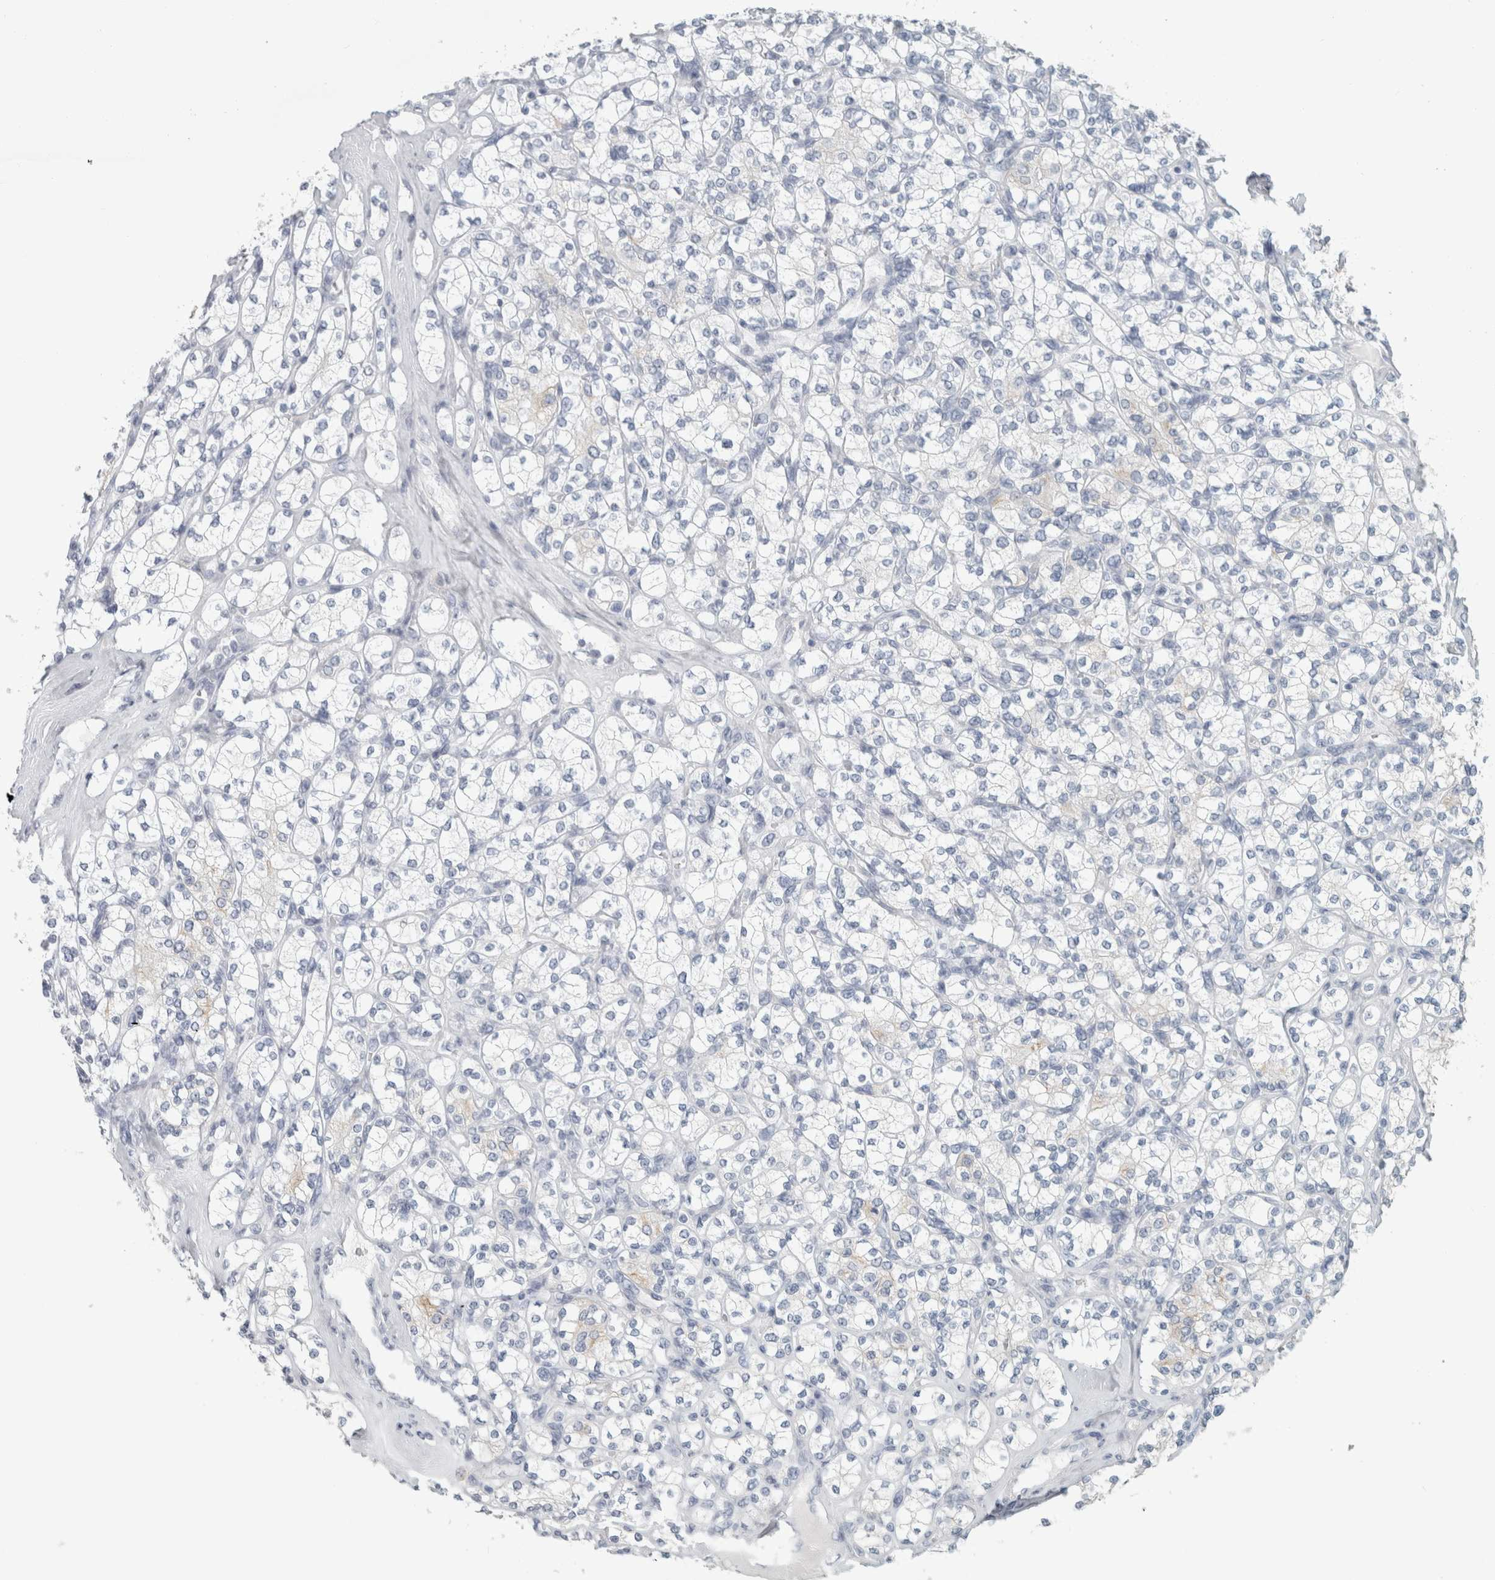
{"staining": {"intensity": "negative", "quantity": "none", "location": "none"}, "tissue": "renal cancer", "cell_type": "Tumor cells", "image_type": "cancer", "snomed": [{"axis": "morphology", "description": "Adenocarcinoma, NOS"}, {"axis": "topography", "description": "Kidney"}], "caption": "The image exhibits no significant expression in tumor cells of adenocarcinoma (renal).", "gene": "SLC28A3", "patient": {"sex": "male", "age": 77}}